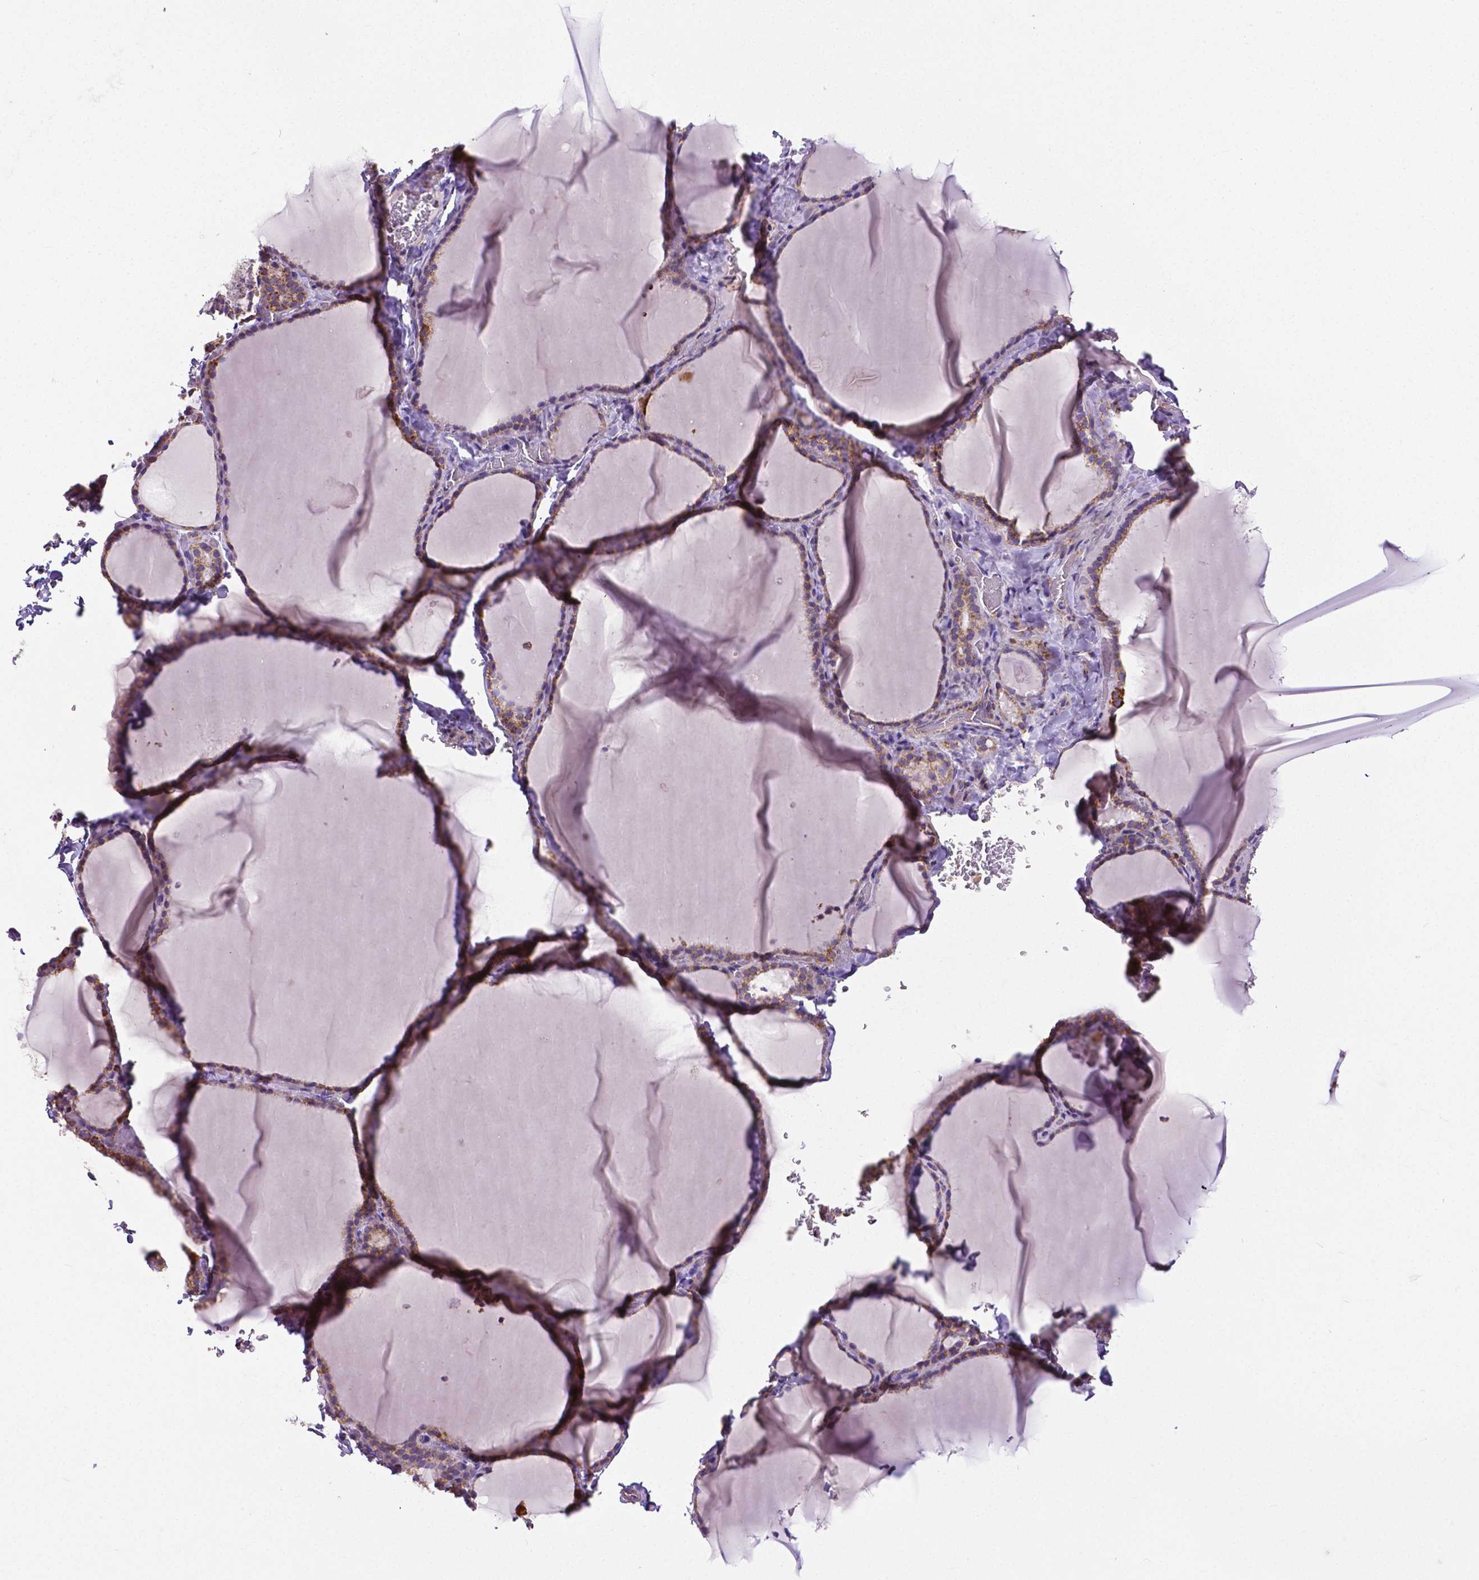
{"staining": {"intensity": "moderate", "quantity": ">75%", "location": "cytoplasmic/membranous"}, "tissue": "thyroid gland", "cell_type": "Glandular cells", "image_type": "normal", "snomed": [{"axis": "morphology", "description": "Normal tissue, NOS"}, {"axis": "topography", "description": "Thyroid gland"}], "caption": "Moderate cytoplasmic/membranous expression for a protein is identified in about >75% of glandular cells of normal thyroid gland using immunohistochemistry (IHC).", "gene": "MACC1", "patient": {"sex": "female", "age": 22}}